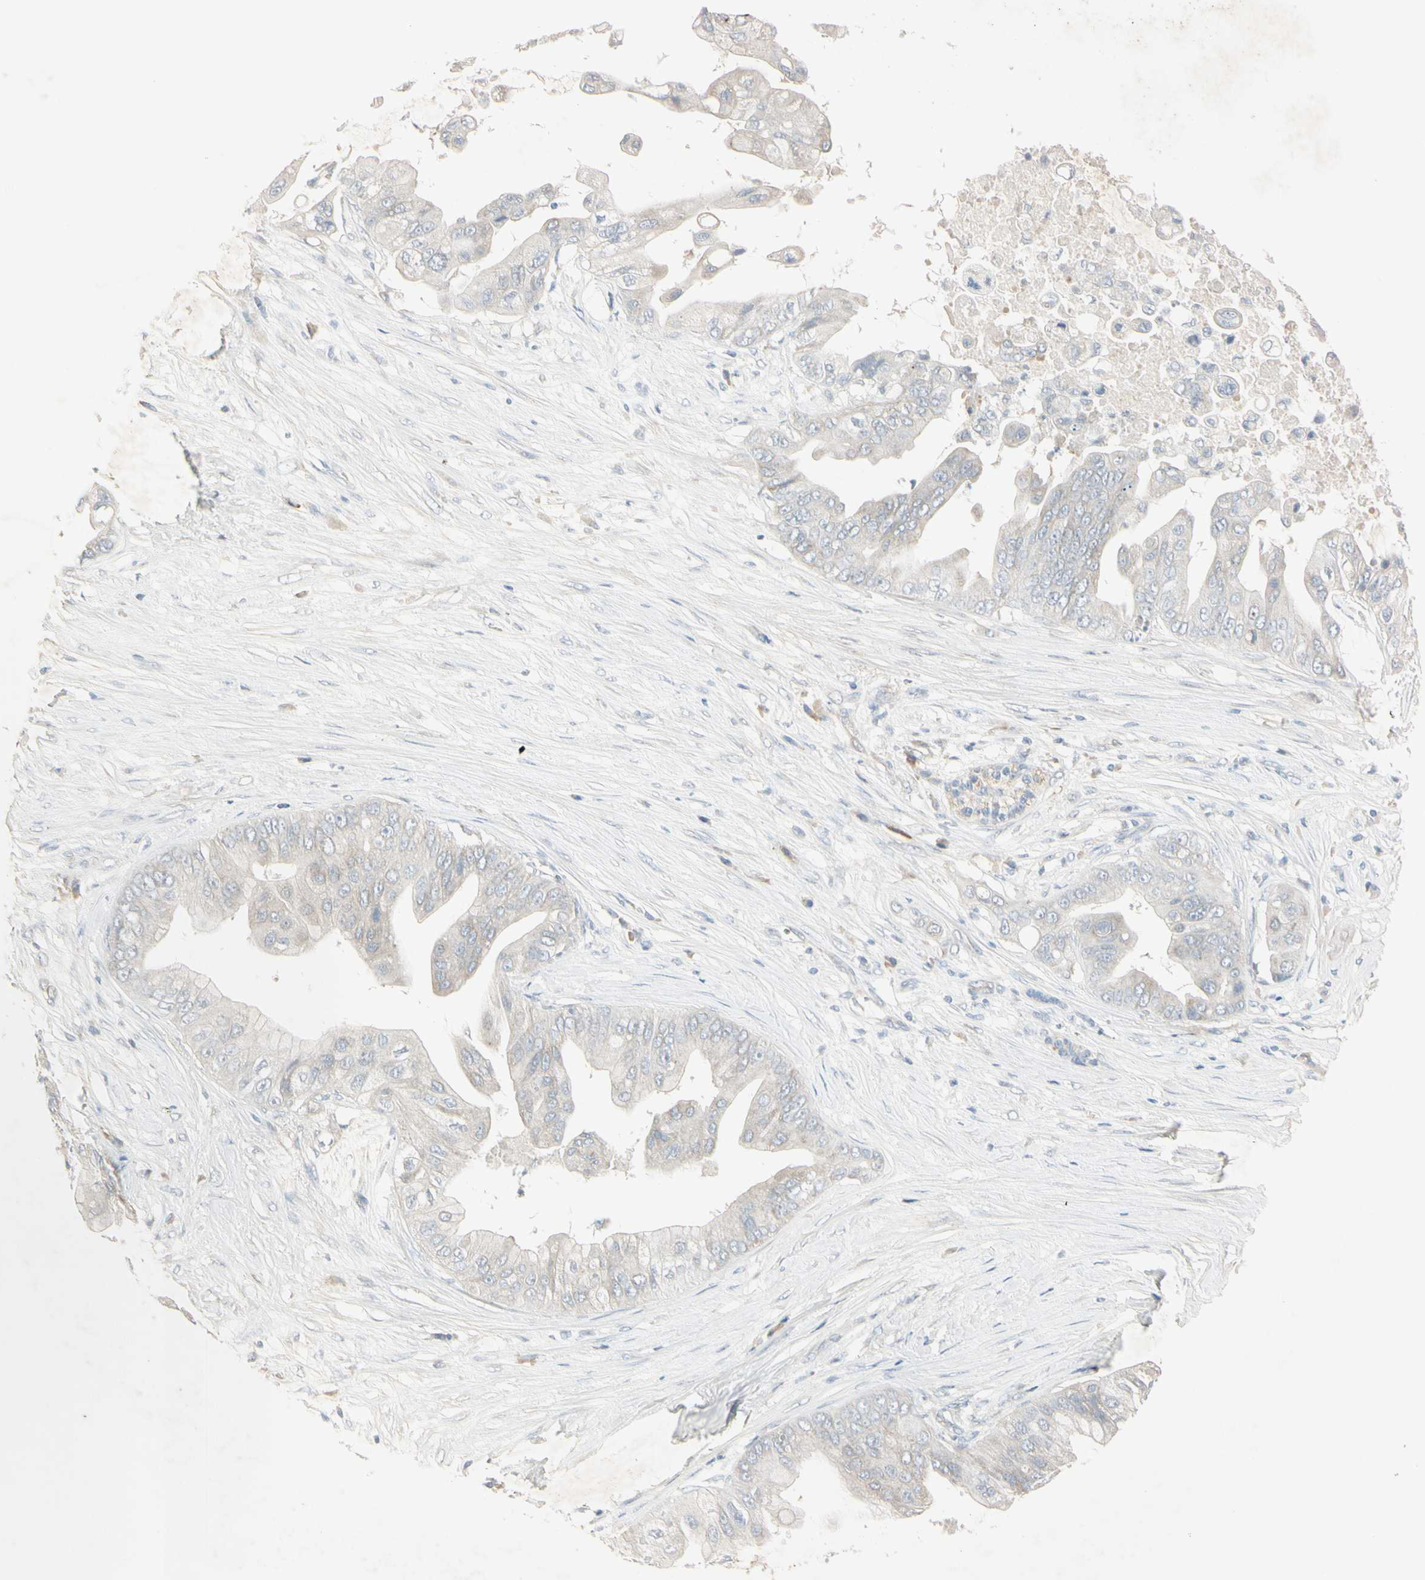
{"staining": {"intensity": "negative", "quantity": "none", "location": "none"}, "tissue": "pancreatic cancer", "cell_type": "Tumor cells", "image_type": "cancer", "snomed": [{"axis": "morphology", "description": "Adenocarcinoma, NOS"}, {"axis": "topography", "description": "Pancreas"}], "caption": "The micrograph displays no staining of tumor cells in pancreatic cancer (adenocarcinoma).", "gene": "AATK", "patient": {"sex": "female", "age": 75}}